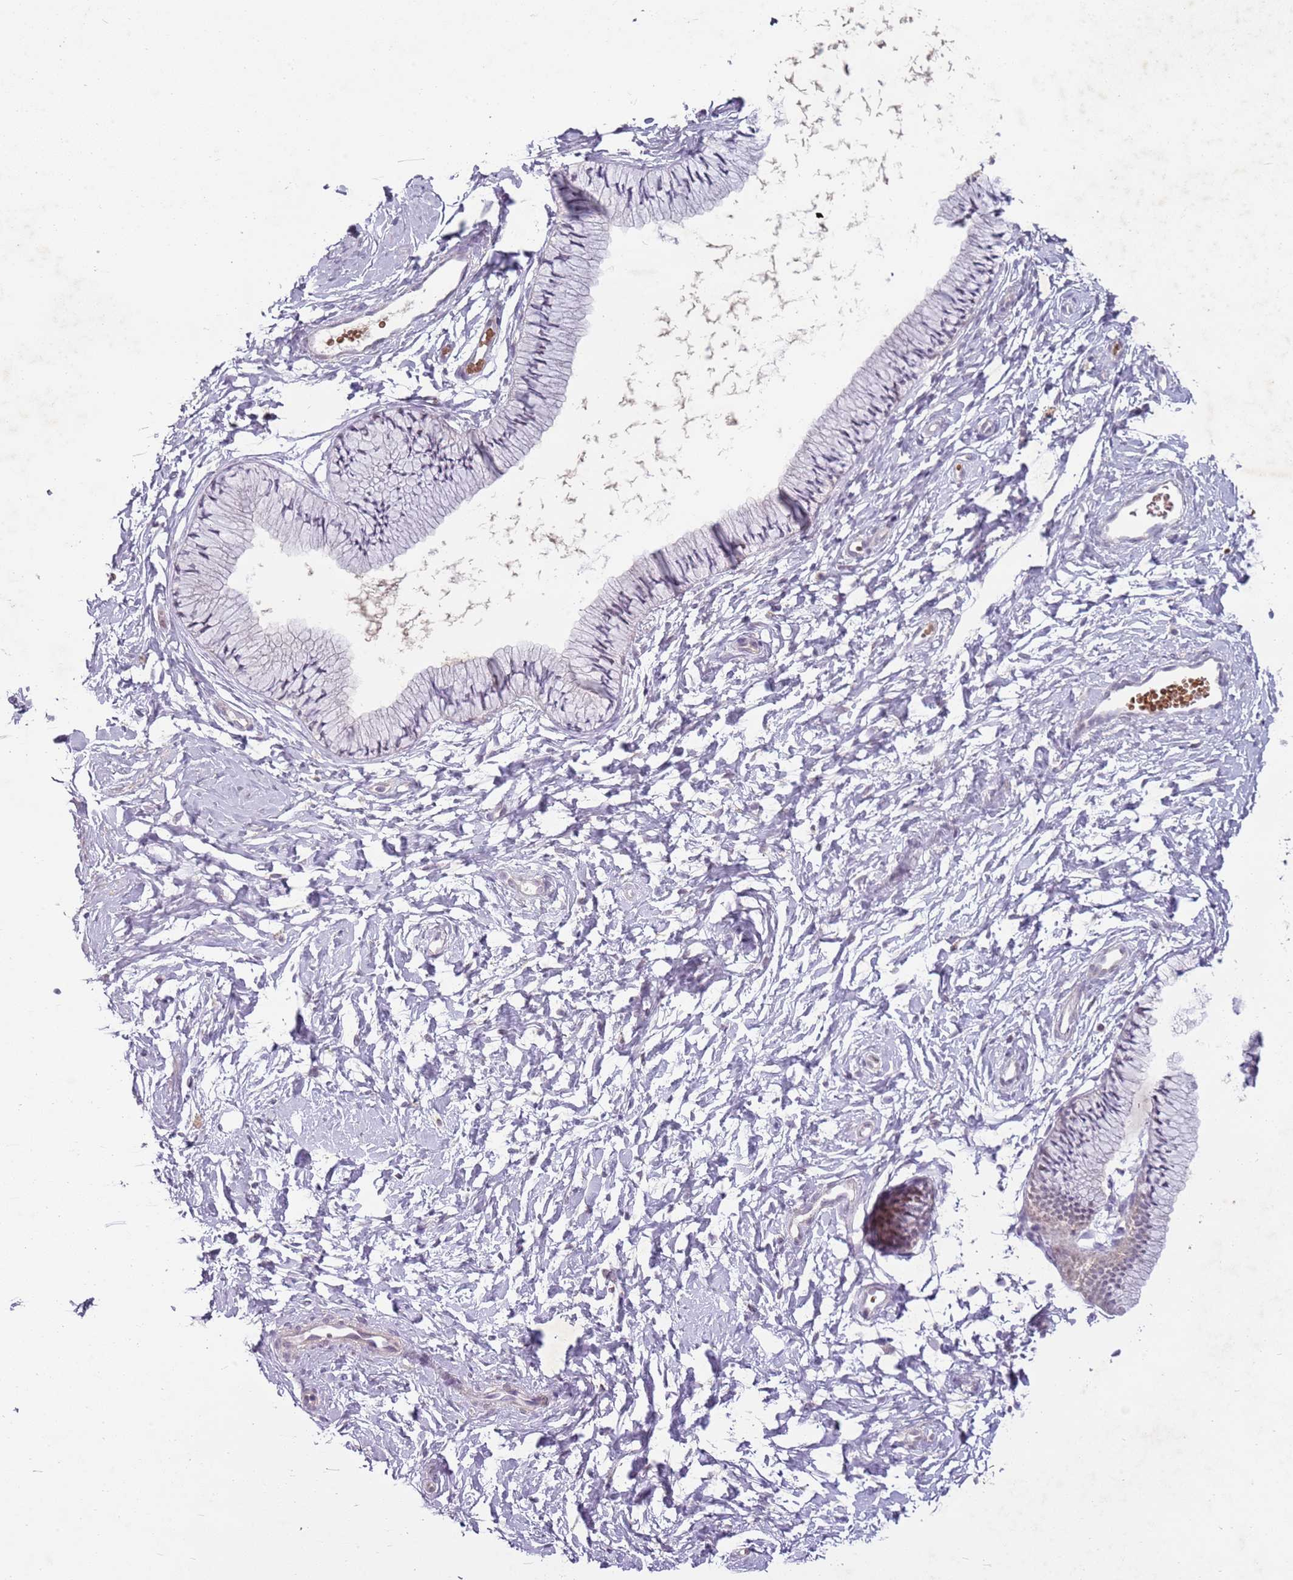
{"staining": {"intensity": "negative", "quantity": "none", "location": "none"}, "tissue": "cervix", "cell_type": "Glandular cells", "image_type": "normal", "snomed": [{"axis": "morphology", "description": "Normal tissue, NOS"}, {"axis": "topography", "description": "Cervix"}], "caption": "Immunohistochemical staining of unremarkable human cervix demonstrates no significant positivity in glandular cells. The staining is performed using DAB brown chromogen with nuclei counter-stained in using hematoxylin.", "gene": "TEKT4", "patient": {"sex": "female", "age": 33}}